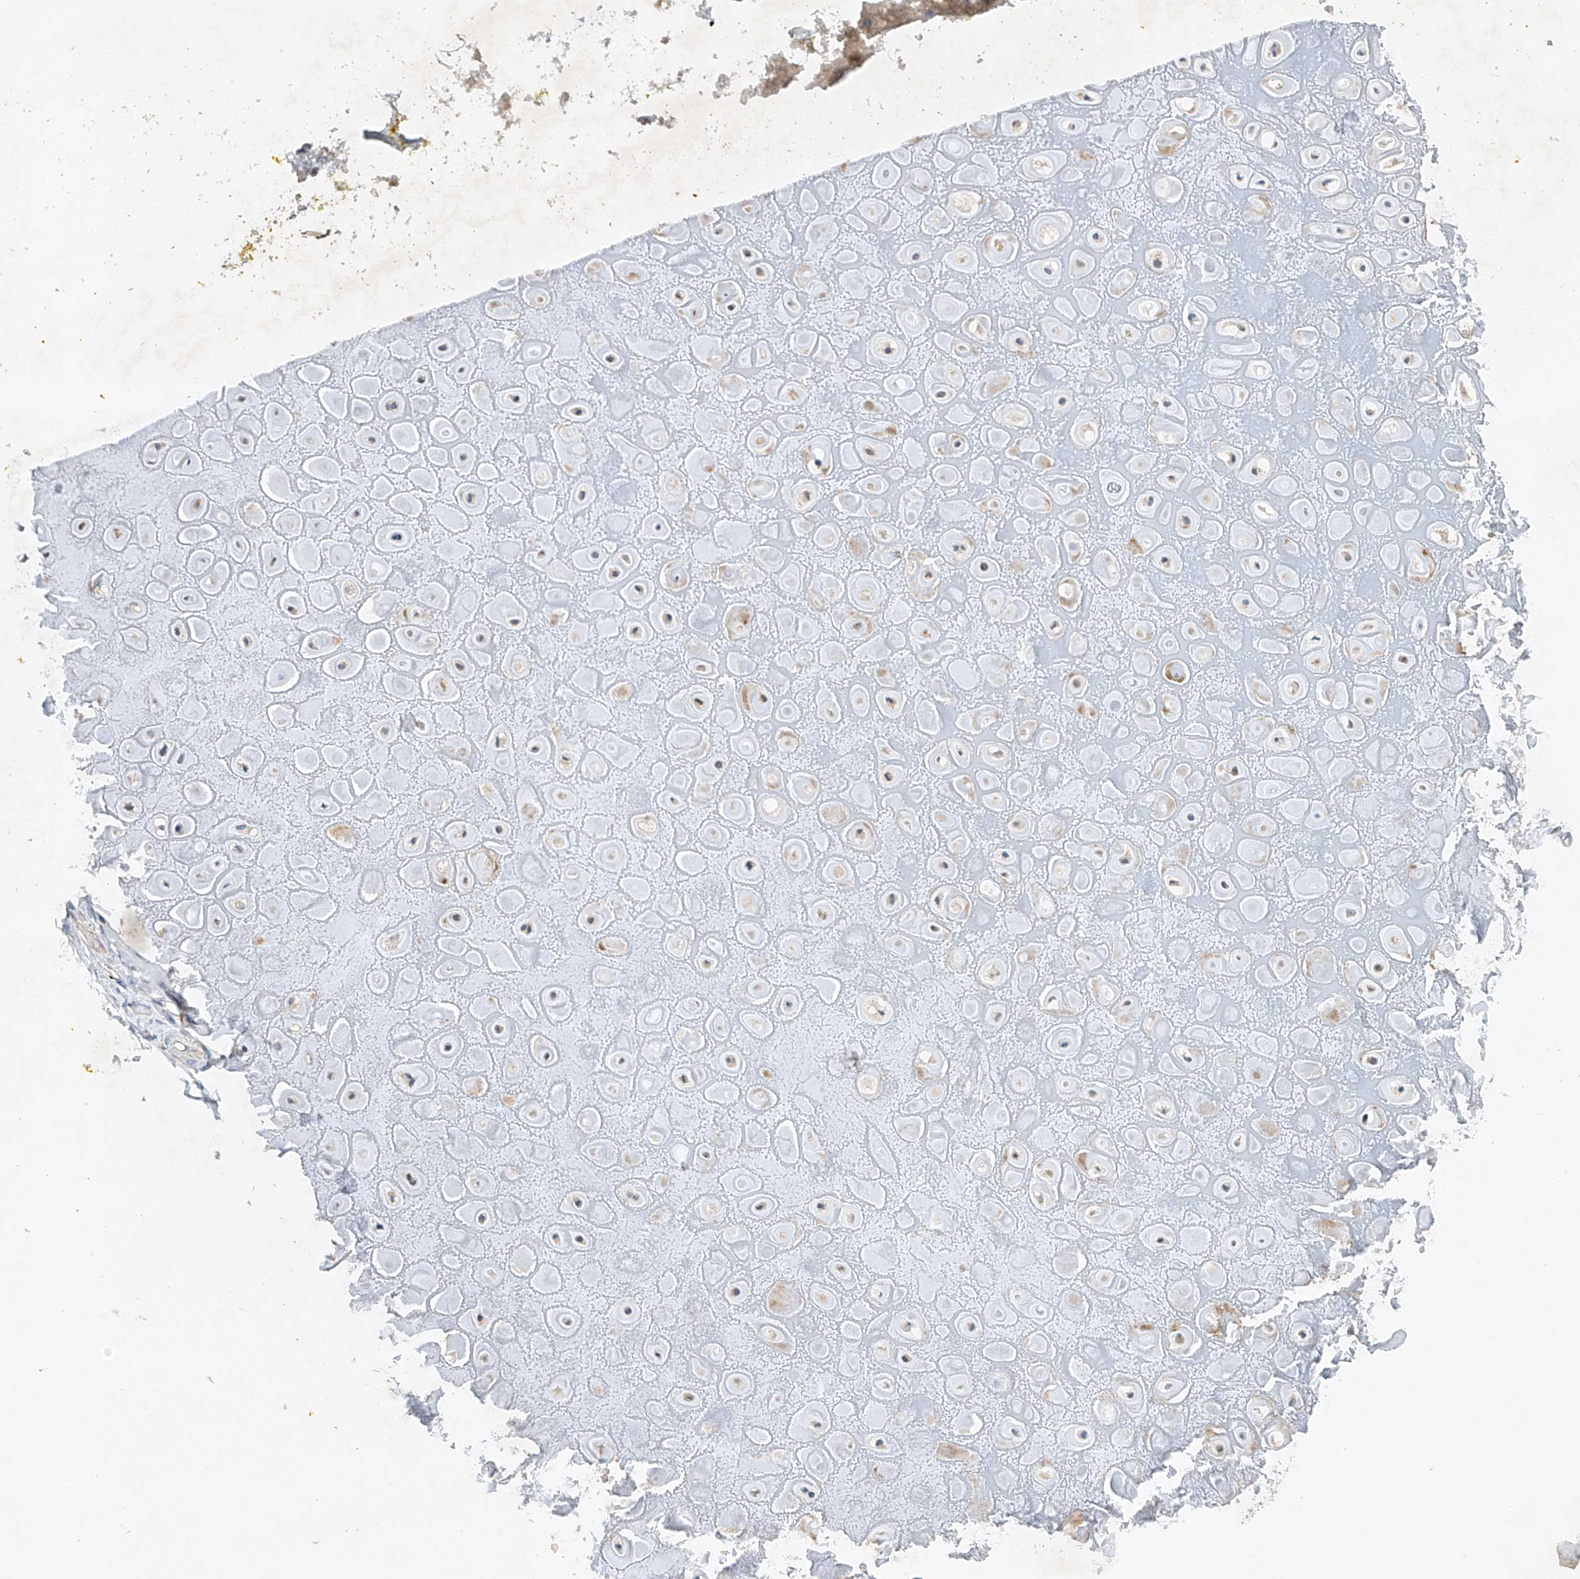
{"staining": {"intensity": "negative", "quantity": "none", "location": "none"}, "tissue": "adipose tissue", "cell_type": "Adipocytes", "image_type": "normal", "snomed": [{"axis": "morphology", "description": "Normal tissue, NOS"}, {"axis": "morphology", "description": "Basal cell carcinoma"}, {"axis": "topography", "description": "Skin"}], "caption": "High magnification brightfield microscopy of unremarkable adipose tissue stained with DAB (3,3'-diaminobenzidine) (brown) and counterstained with hematoxylin (blue): adipocytes show no significant staining.", "gene": "CEP85L", "patient": {"sex": "female", "age": 89}}